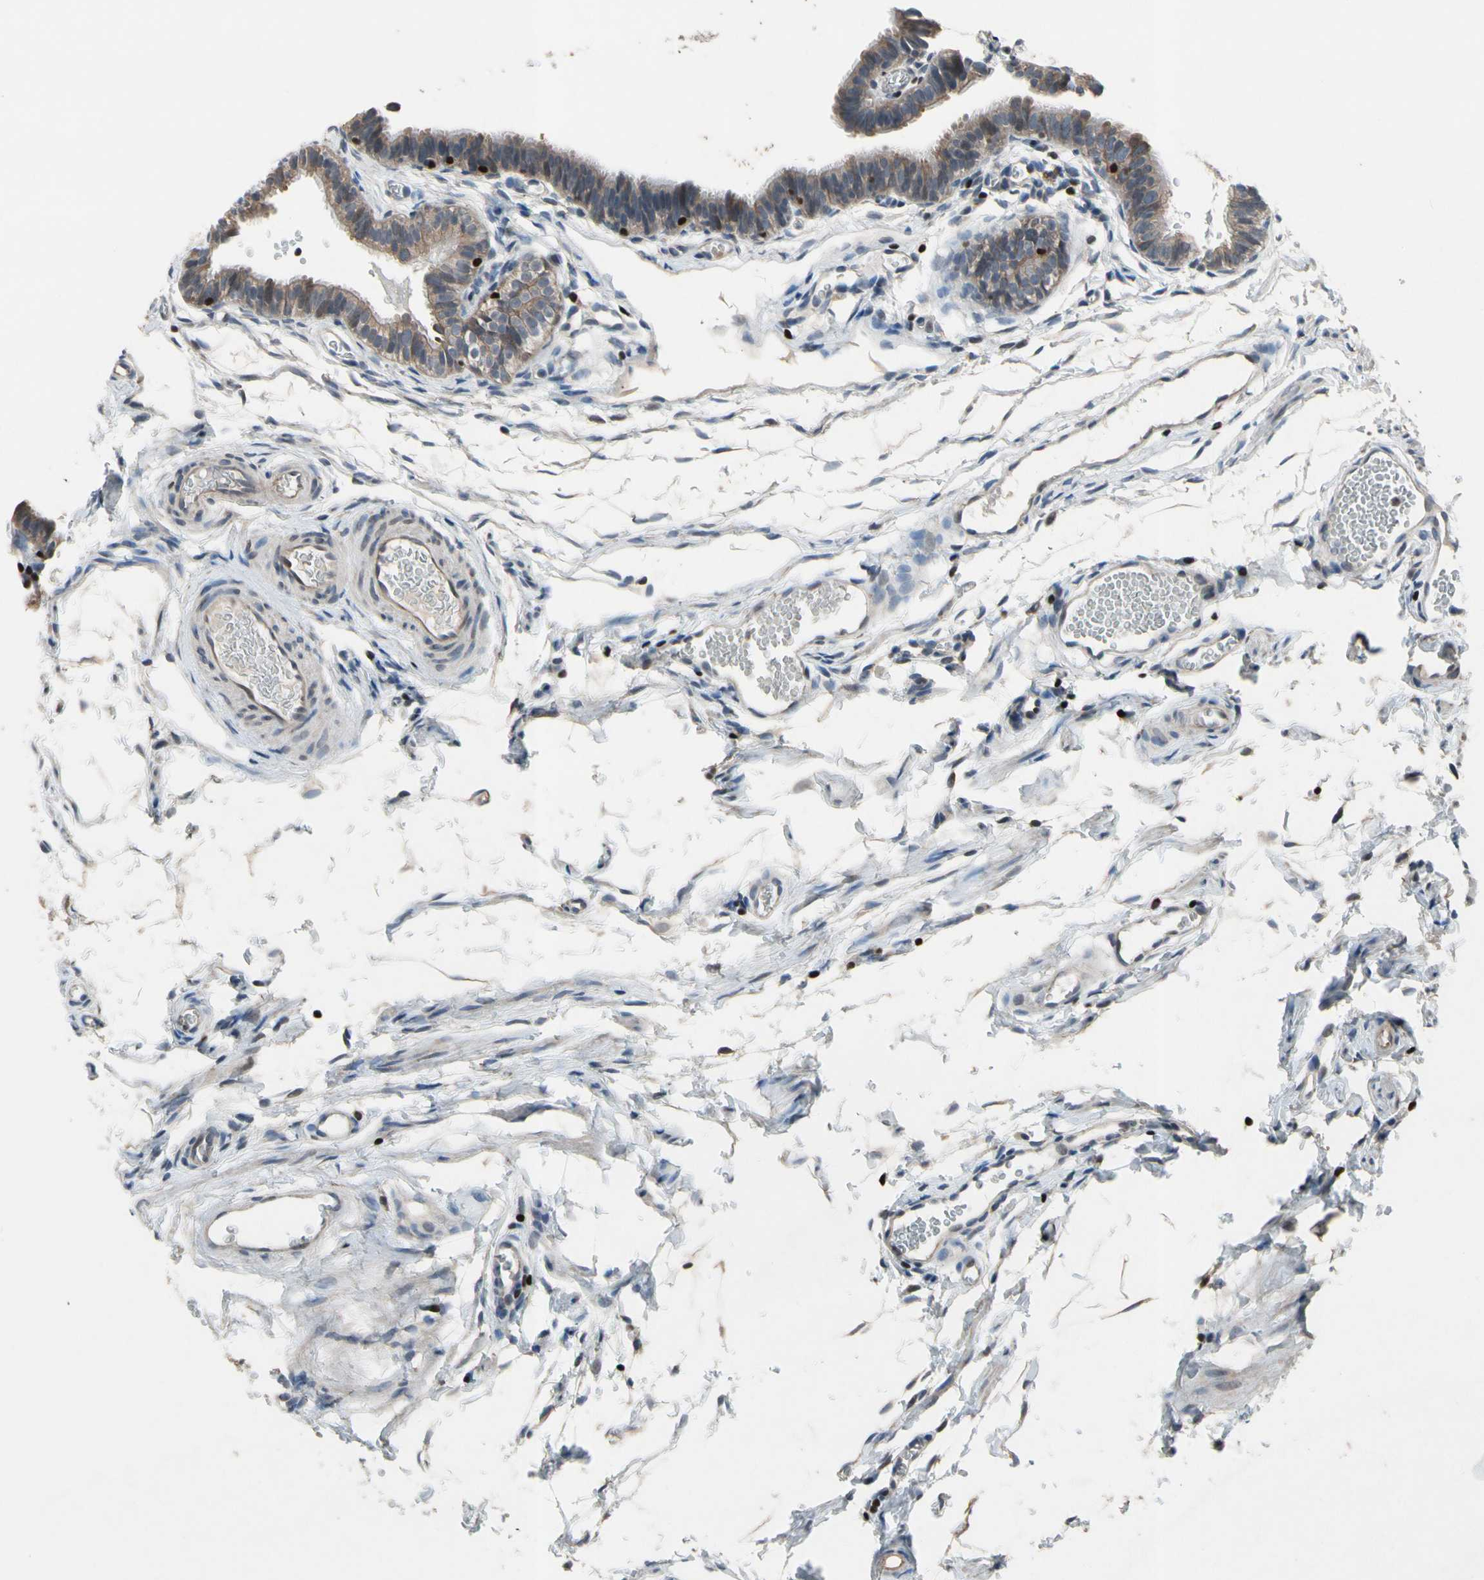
{"staining": {"intensity": "weak", "quantity": ">75%", "location": "cytoplasmic/membranous"}, "tissue": "fallopian tube", "cell_type": "Glandular cells", "image_type": "normal", "snomed": [{"axis": "morphology", "description": "Normal tissue, NOS"}, {"axis": "topography", "description": "Fallopian tube"}, {"axis": "topography", "description": "Placenta"}], "caption": "Protein expression by immunohistochemistry (IHC) demonstrates weak cytoplasmic/membranous staining in about >75% of glandular cells in normal fallopian tube. (Stains: DAB in brown, nuclei in blue, Microscopy: brightfield microscopy at high magnification).", "gene": "TBX21", "patient": {"sex": "female", "age": 34}}